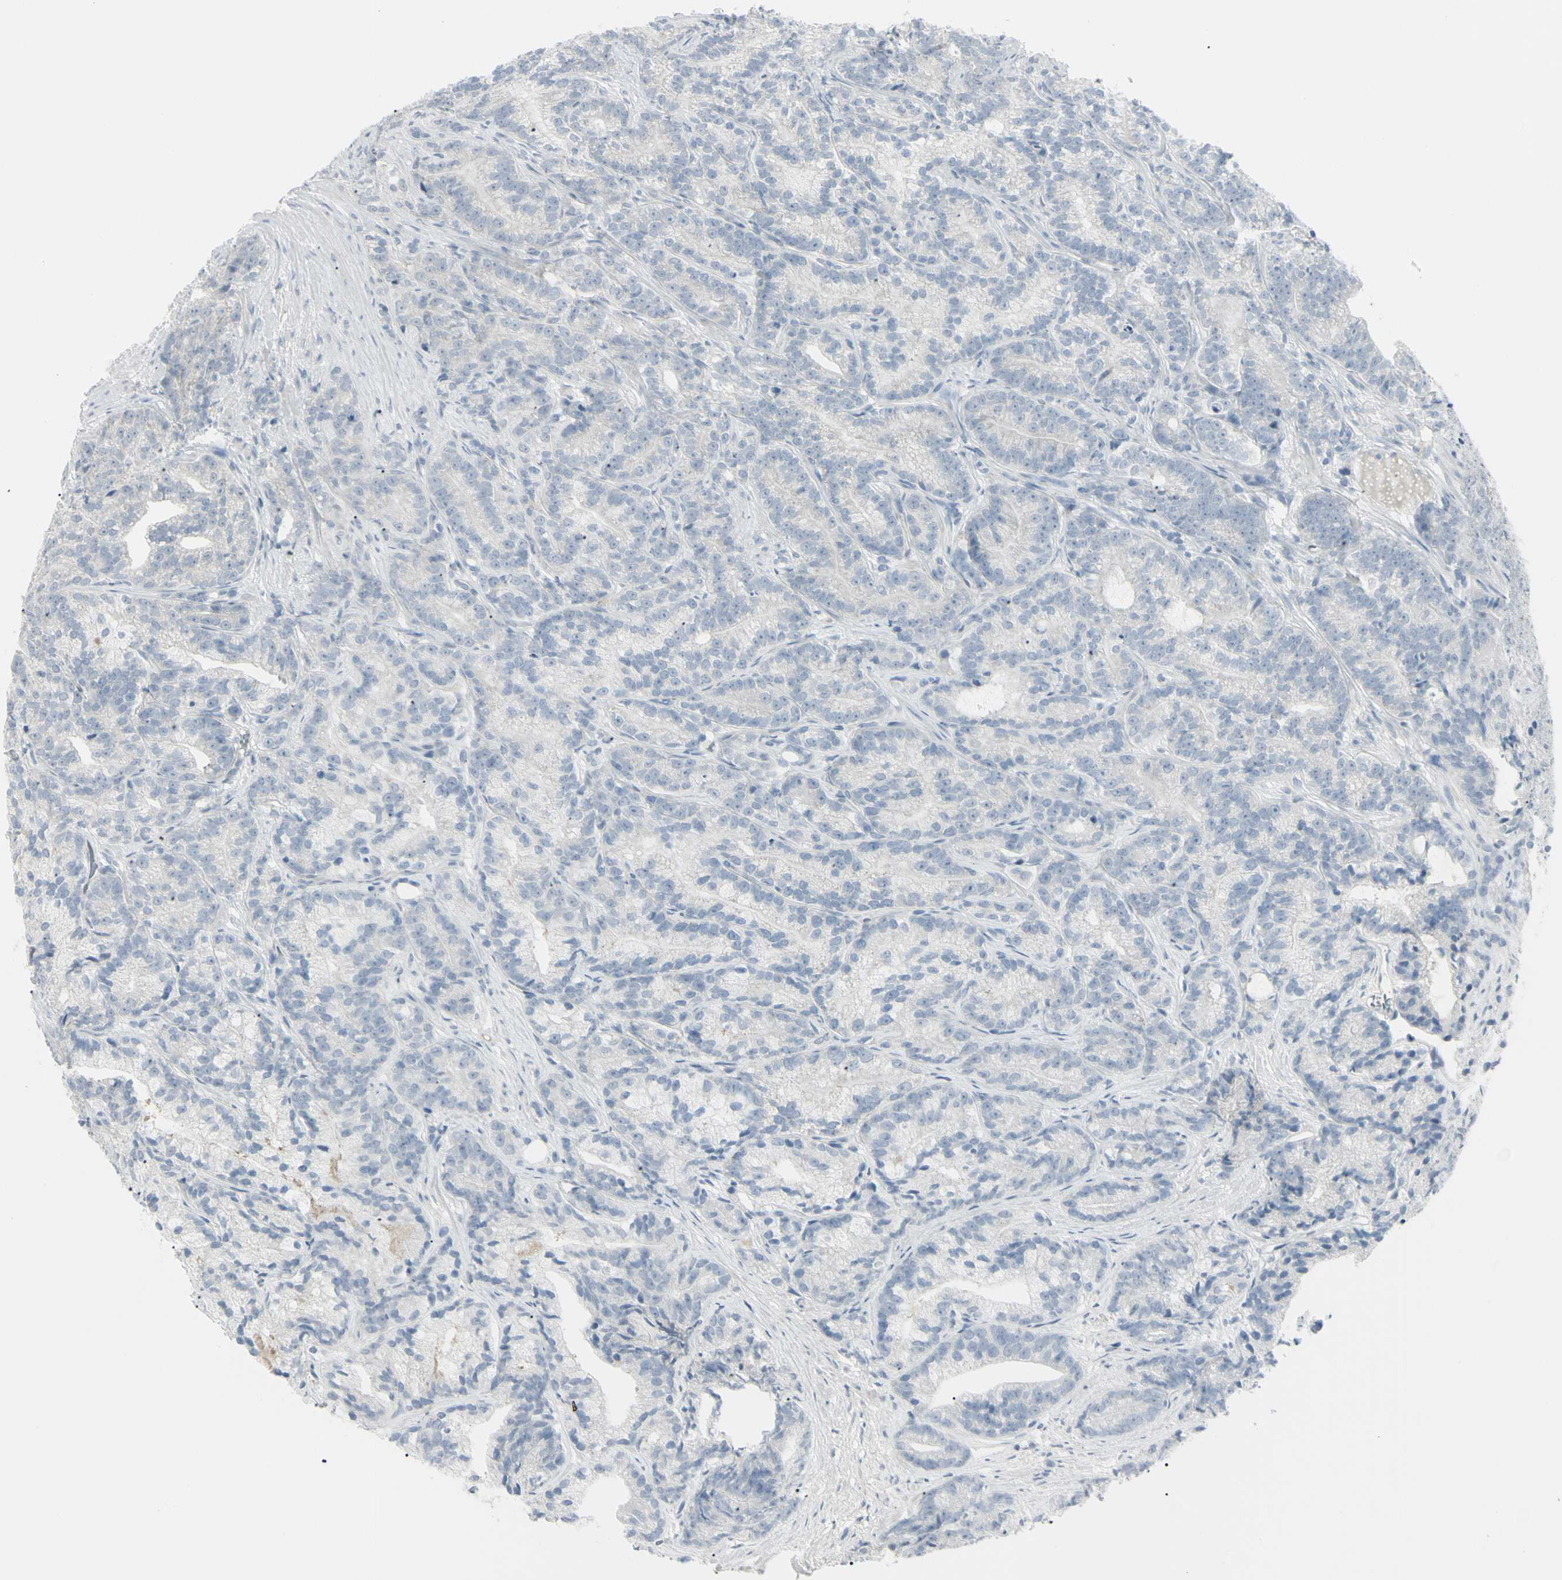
{"staining": {"intensity": "negative", "quantity": "none", "location": "none"}, "tissue": "prostate cancer", "cell_type": "Tumor cells", "image_type": "cancer", "snomed": [{"axis": "morphology", "description": "Adenocarcinoma, Low grade"}, {"axis": "topography", "description": "Prostate"}], "caption": "The image displays no staining of tumor cells in adenocarcinoma (low-grade) (prostate).", "gene": "PIP", "patient": {"sex": "male", "age": 89}}